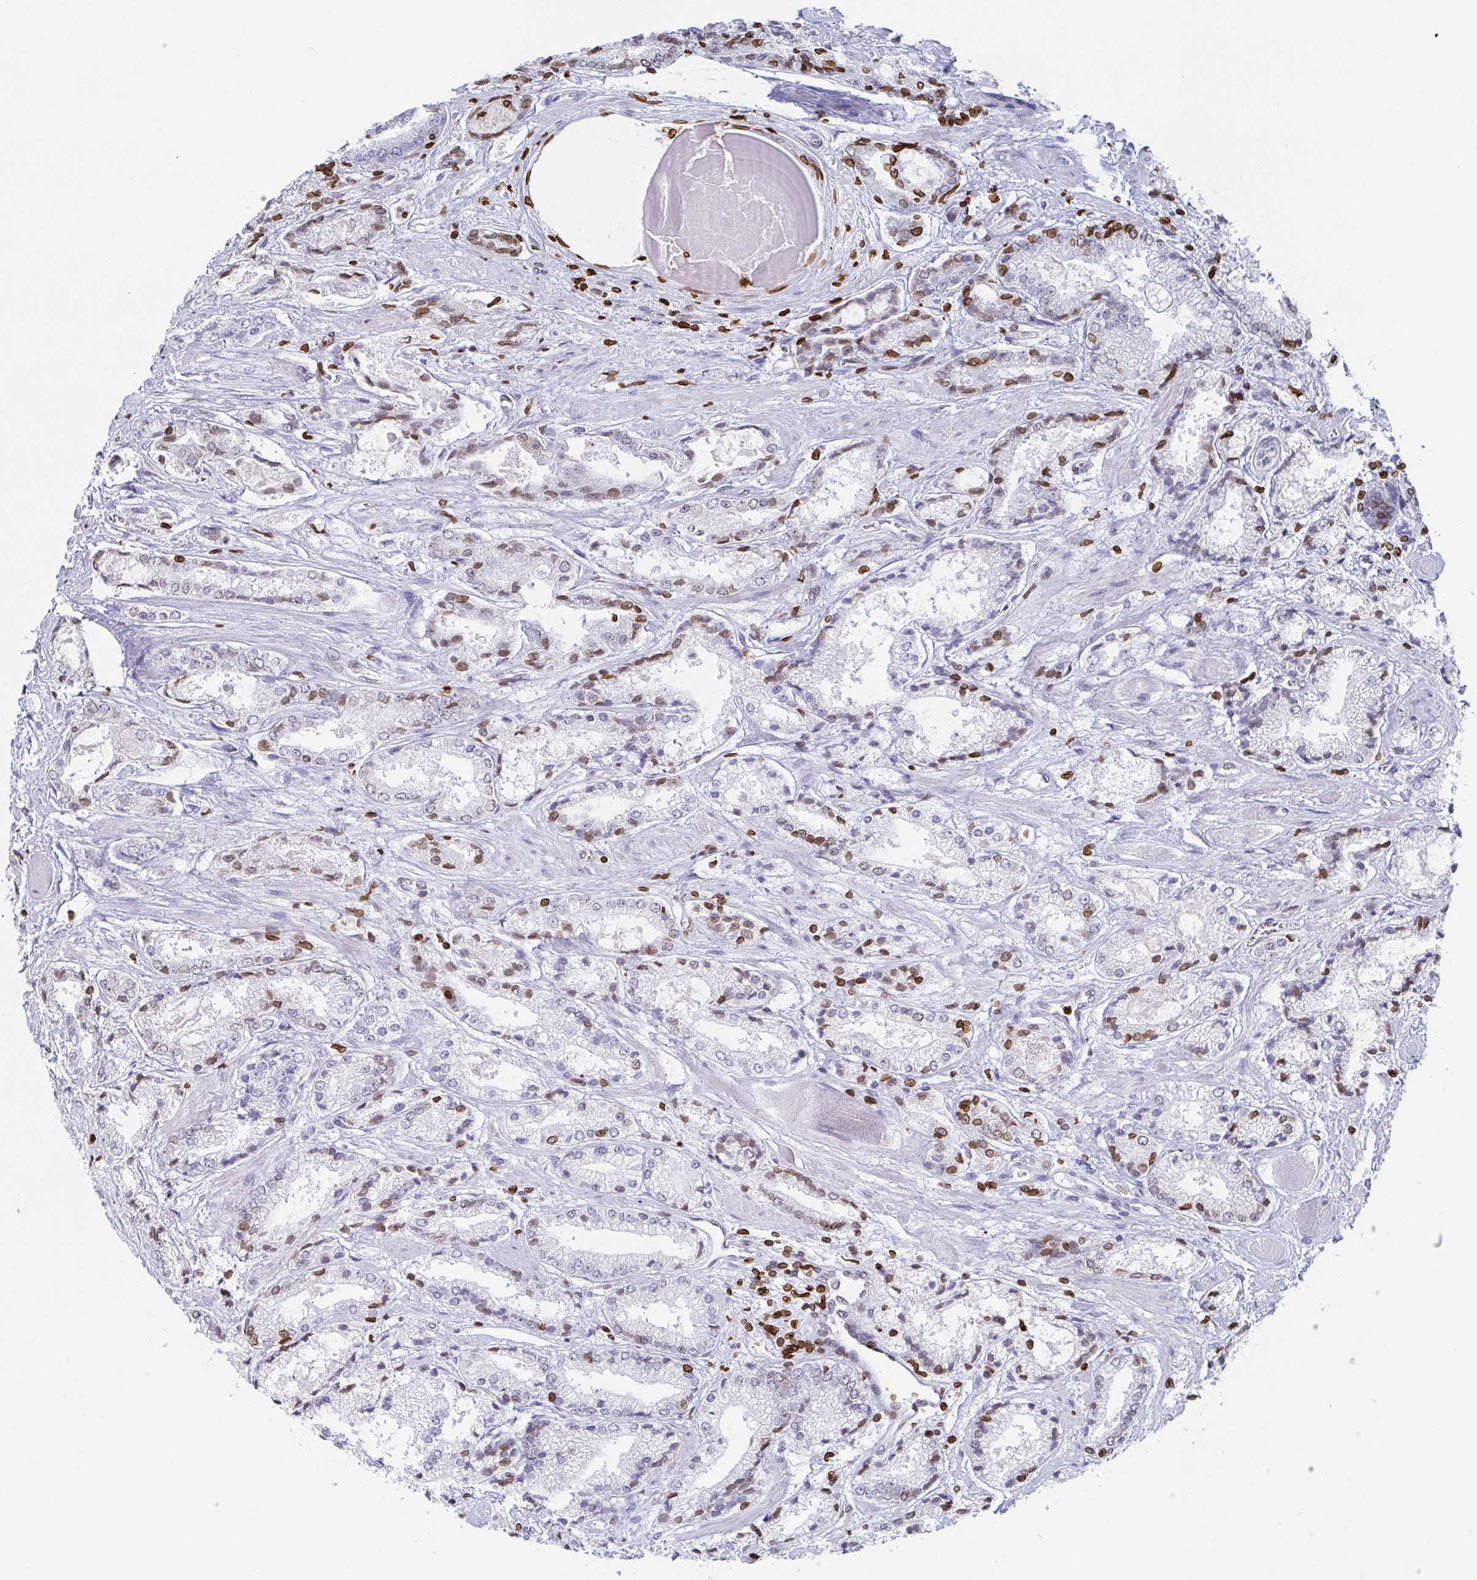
{"staining": {"intensity": "moderate", "quantity": ">75%", "location": "cytoplasmic/membranous,nuclear"}, "tissue": "prostate cancer", "cell_type": "Tumor cells", "image_type": "cancer", "snomed": [{"axis": "morphology", "description": "Adenocarcinoma, High grade"}, {"axis": "topography", "description": "Prostate"}], "caption": "An IHC histopathology image of tumor tissue is shown. Protein staining in brown shows moderate cytoplasmic/membranous and nuclear positivity in prostate adenocarcinoma (high-grade) within tumor cells.", "gene": "BTBD7", "patient": {"sex": "male", "age": 64}}